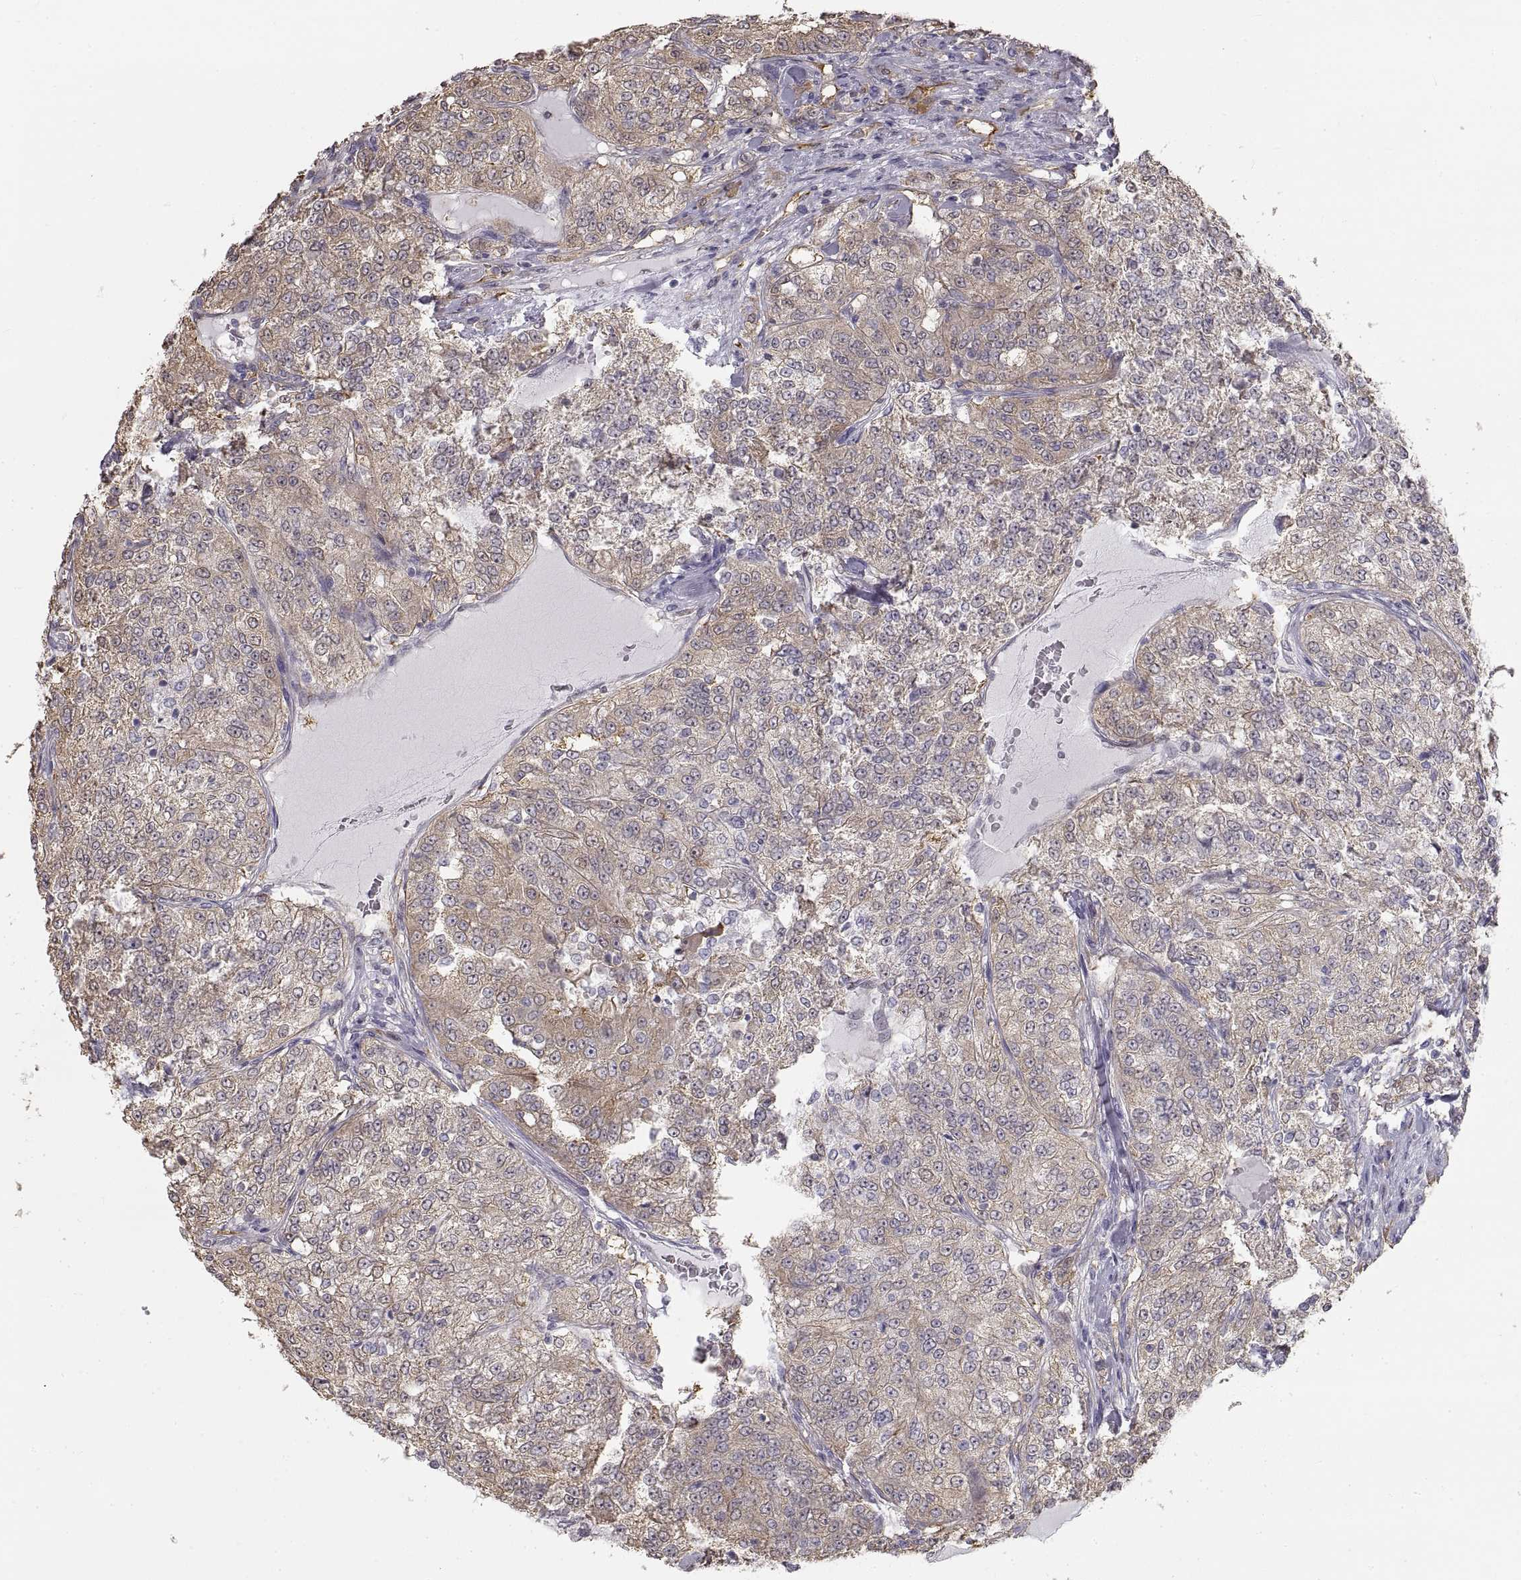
{"staining": {"intensity": "moderate", "quantity": "<25%", "location": "cytoplasmic/membranous"}, "tissue": "renal cancer", "cell_type": "Tumor cells", "image_type": "cancer", "snomed": [{"axis": "morphology", "description": "Adenocarcinoma, NOS"}, {"axis": "topography", "description": "Kidney"}], "caption": "High-magnification brightfield microscopy of adenocarcinoma (renal) stained with DAB (brown) and counterstained with hematoxylin (blue). tumor cells exhibit moderate cytoplasmic/membranous positivity is seen in about<25% of cells.", "gene": "HSP90AB1", "patient": {"sex": "female", "age": 63}}